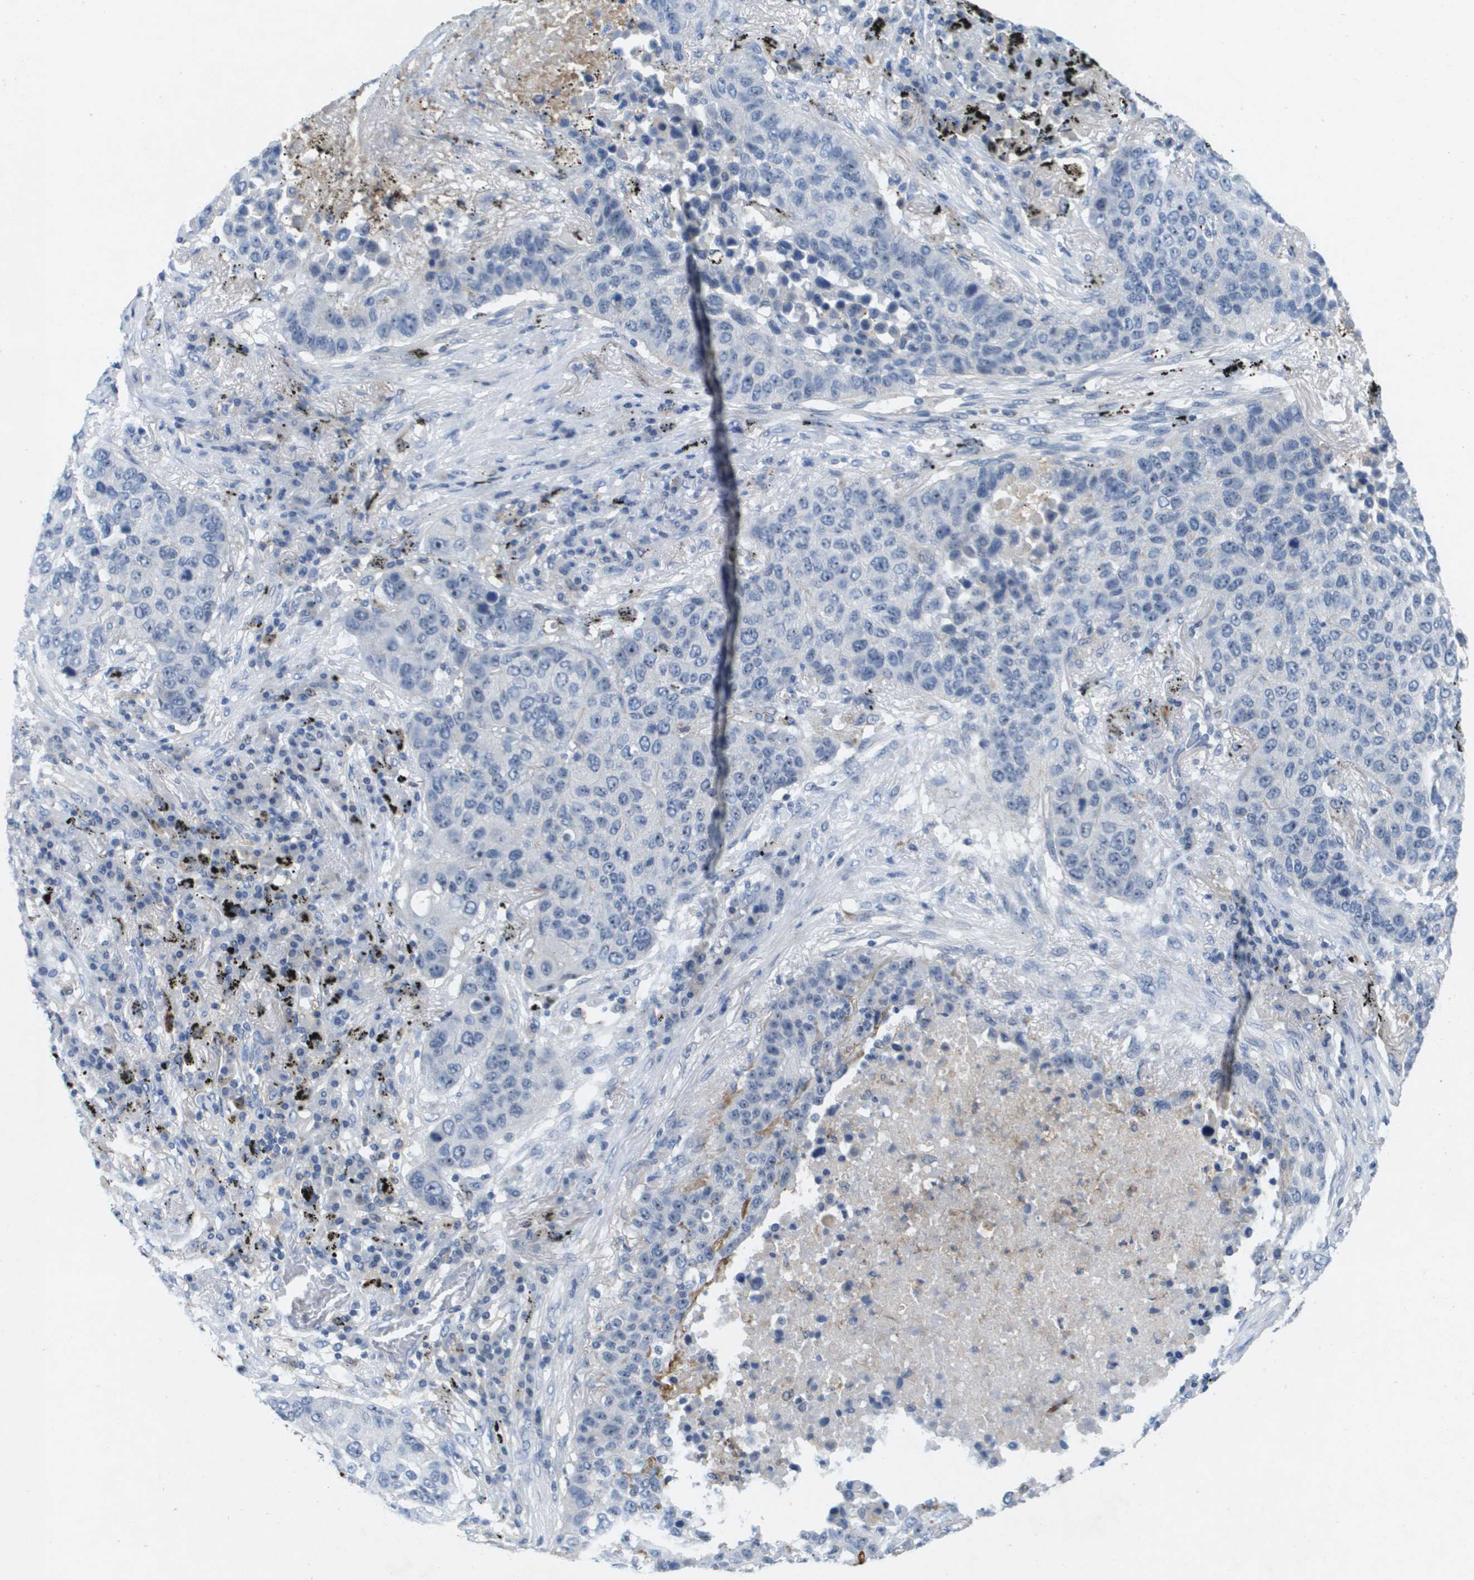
{"staining": {"intensity": "negative", "quantity": "none", "location": "none"}, "tissue": "lung cancer", "cell_type": "Tumor cells", "image_type": "cancer", "snomed": [{"axis": "morphology", "description": "Squamous cell carcinoma, NOS"}, {"axis": "topography", "description": "Lung"}], "caption": "There is no significant staining in tumor cells of lung cancer.", "gene": "LIPG", "patient": {"sex": "male", "age": 57}}